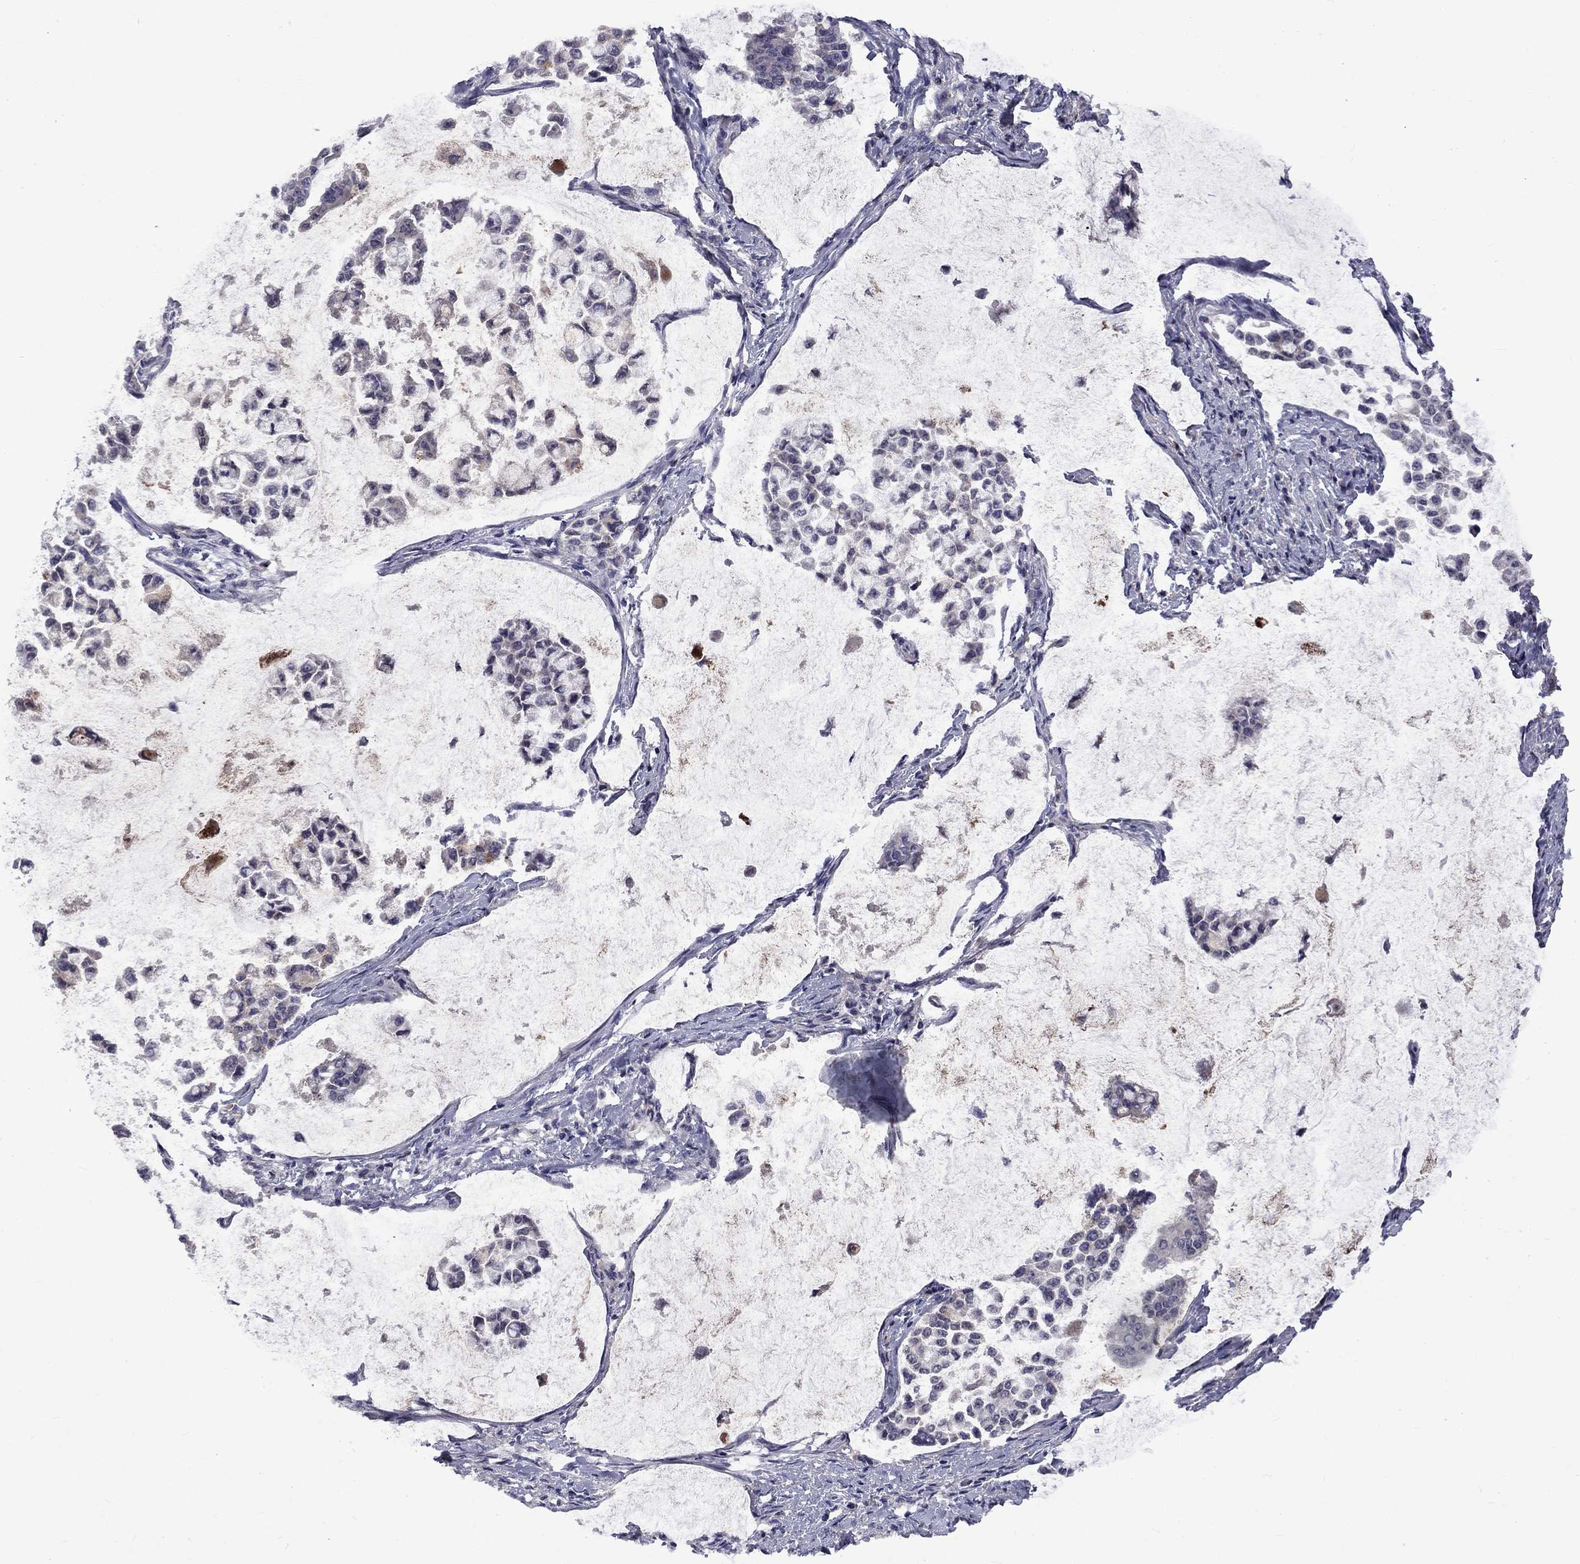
{"staining": {"intensity": "negative", "quantity": "none", "location": "none"}, "tissue": "stomach cancer", "cell_type": "Tumor cells", "image_type": "cancer", "snomed": [{"axis": "morphology", "description": "Adenocarcinoma, NOS"}, {"axis": "topography", "description": "Stomach"}], "caption": "Immunohistochemistry (IHC) micrograph of neoplastic tissue: stomach adenocarcinoma stained with DAB (3,3'-diaminobenzidine) reveals no significant protein staining in tumor cells. Brightfield microscopy of immunohistochemistry stained with DAB (3,3'-diaminobenzidine) (brown) and hematoxylin (blue), captured at high magnification.", "gene": "SNTA1", "patient": {"sex": "male", "age": 82}}